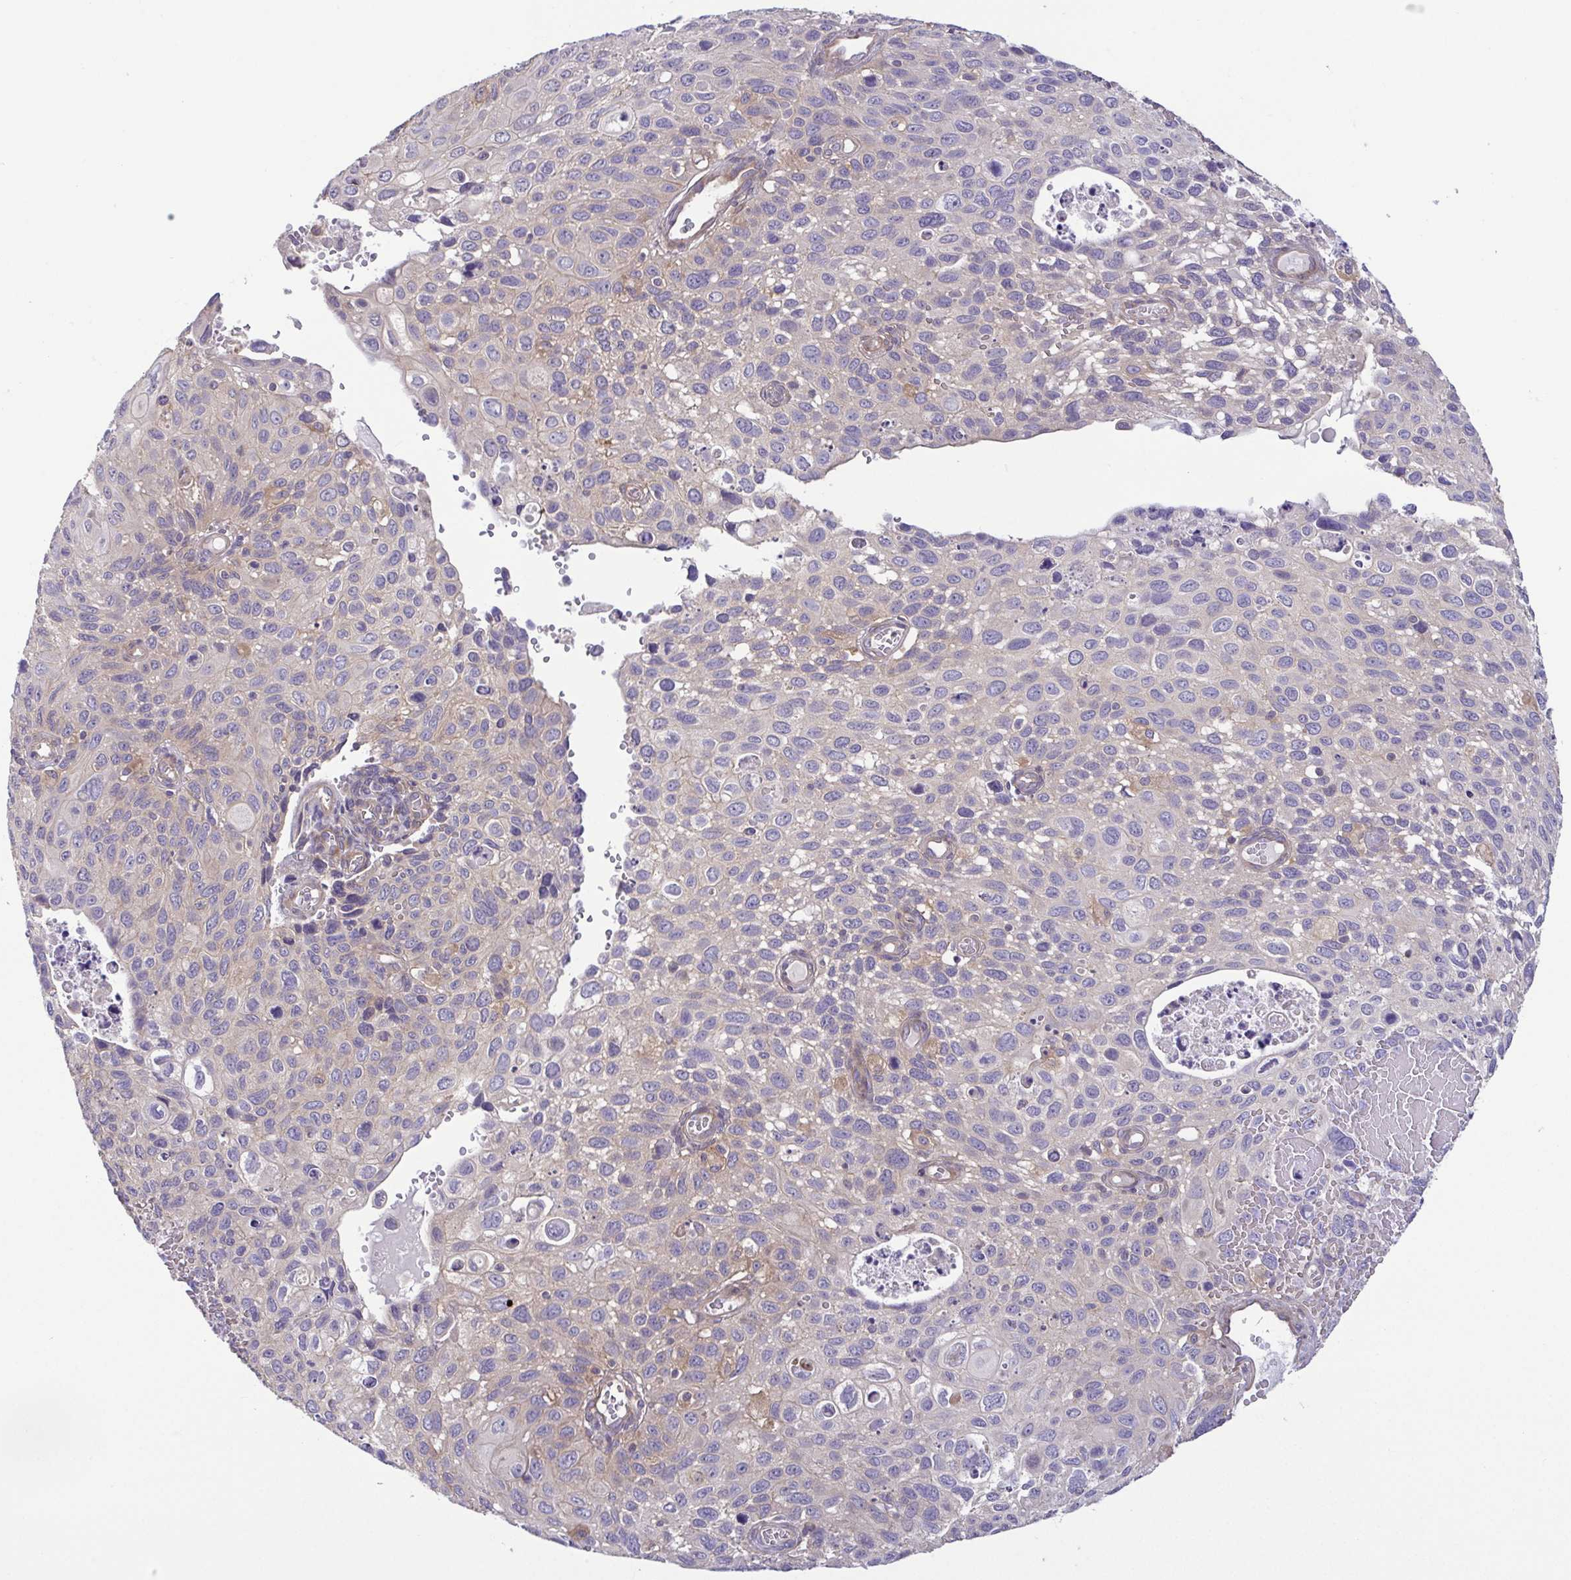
{"staining": {"intensity": "weak", "quantity": "<25%", "location": "cytoplasmic/membranous"}, "tissue": "cervical cancer", "cell_type": "Tumor cells", "image_type": "cancer", "snomed": [{"axis": "morphology", "description": "Squamous cell carcinoma, NOS"}, {"axis": "topography", "description": "Cervix"}], "caption": "This photomicrograph is of cervical cancer (squamous cell carcinoma) stained with immunohistochemistry (IHC) to label a protein in brown with the nuclei are counter-stained blue. There is no staining in tumor cells.", "gene": "LMF2", "patient": {"sex": "female", "age": 70}}